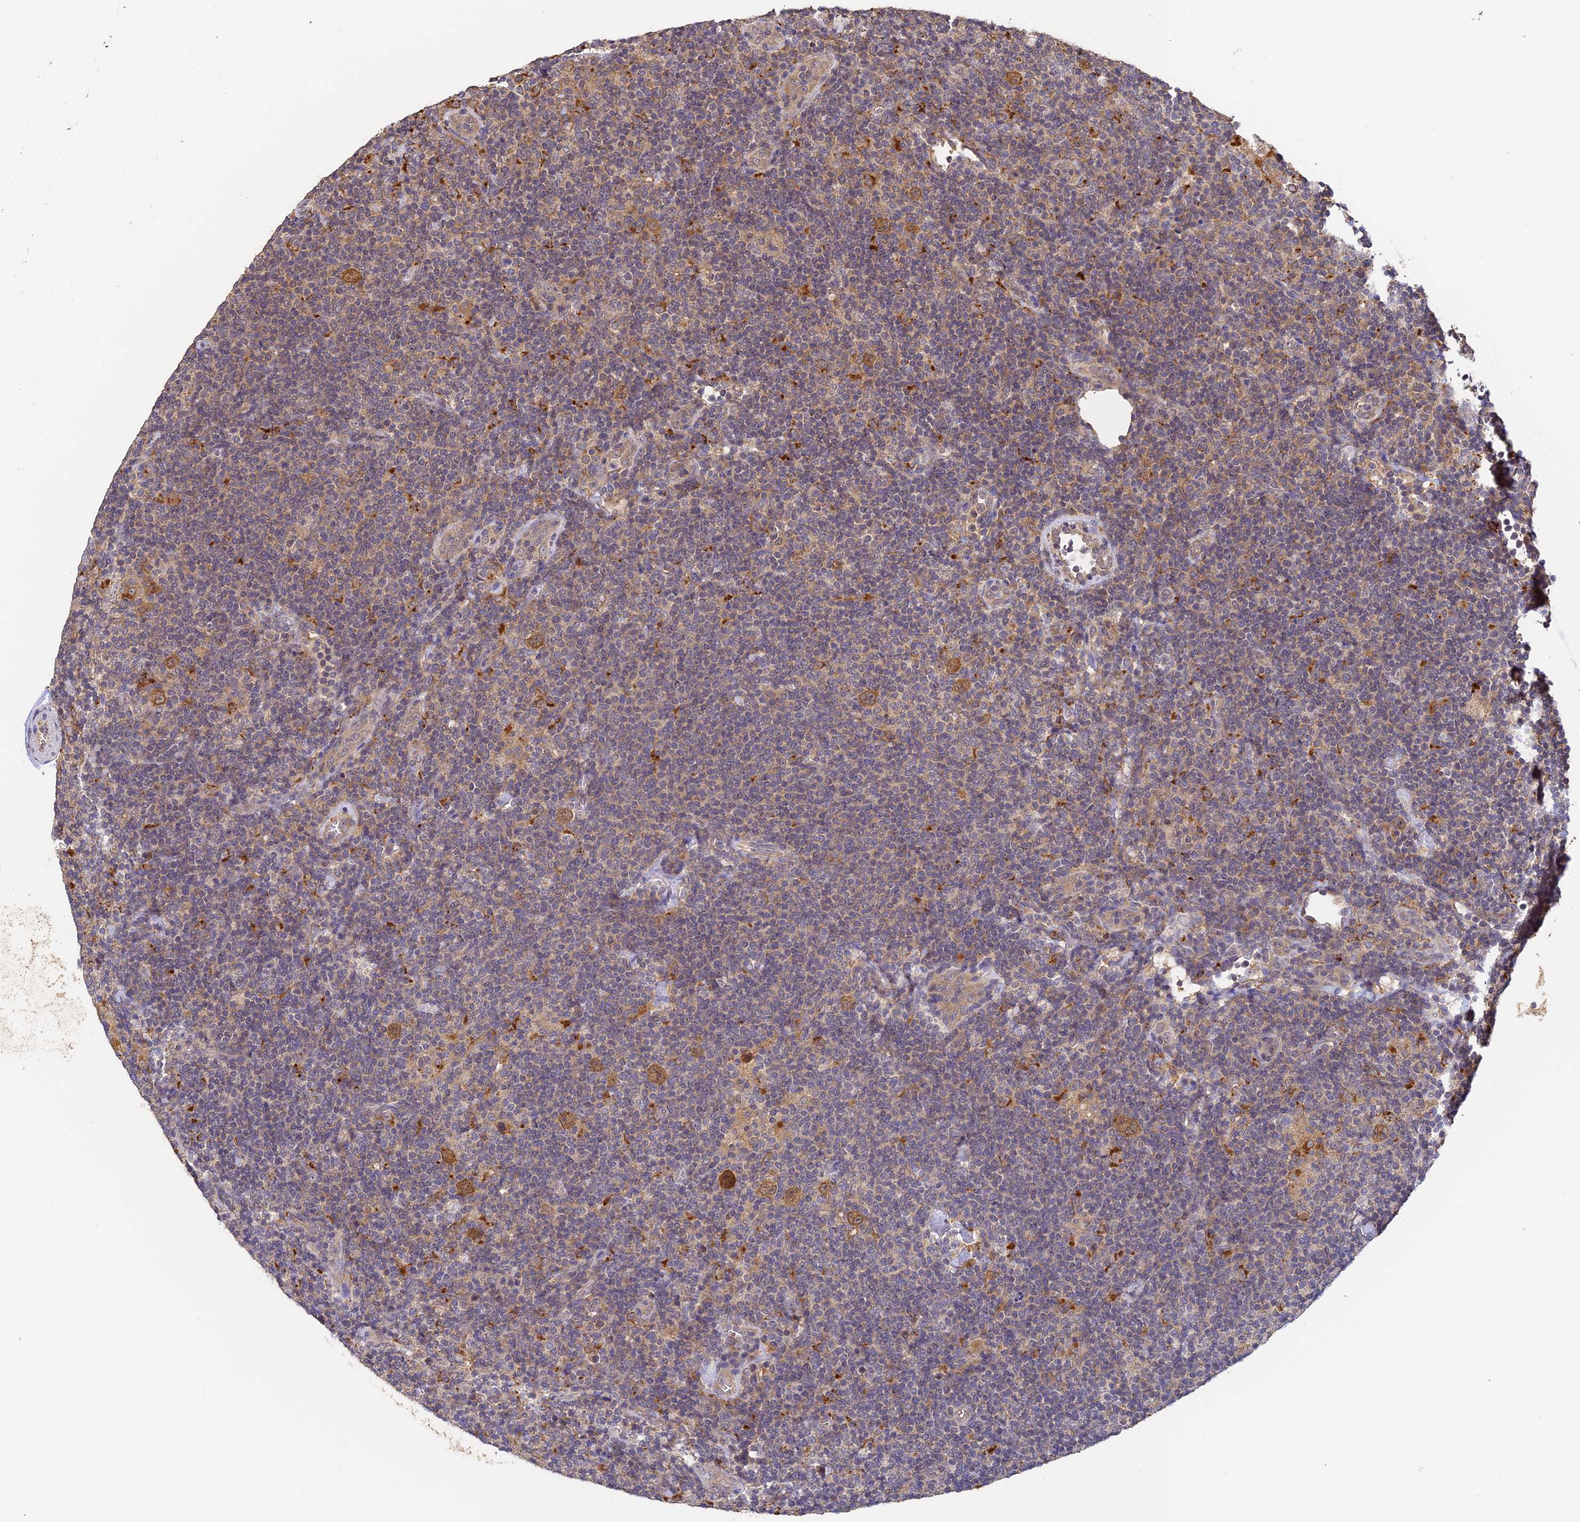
{"staining": {"intensity": "moderate", "quantity": ">75%", "location": "cytoplasmic/membranous"}, "tissue": "lymphoma", "cell_type": "Tumor cells", "image_type": "cancer", "snomed": [{"axis": "morphology", "description": "Hodgkin's disease, NOS"}, {"axis": "topography", "description": "Lymph node"}], "caption": "Lymphoma tissue demonstrates moderate cytoplasmic/membranous positivity in approximately >75% of tumor cells (DAB = brown stain, brightfield microscopy at high magnification).", "gene": "YAE1", "patient": {"sex": "female", "age": 57}}